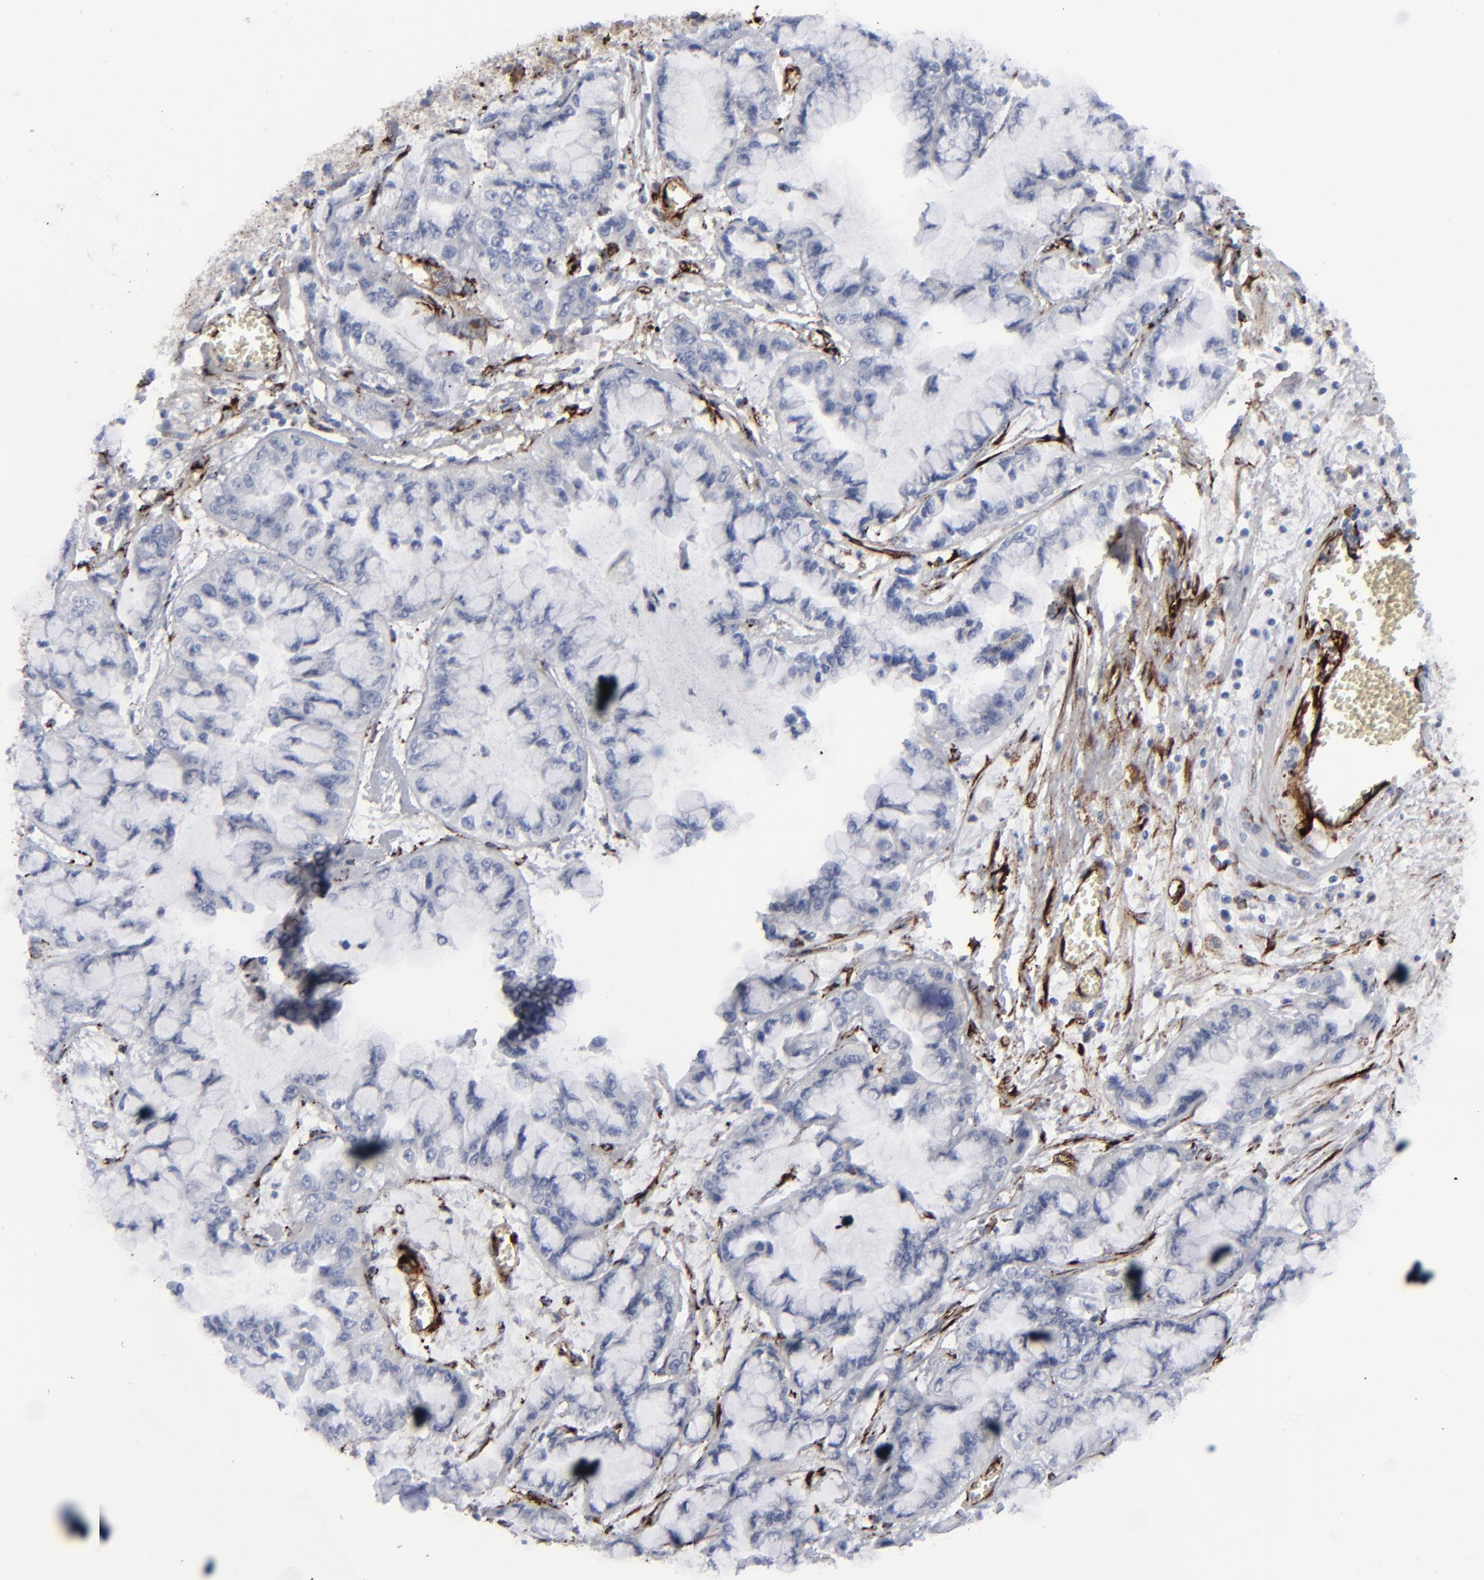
{"staining": {"intensity": "negative", "quantity": "none", "location": "none"}, "tissue": "liver cancer", "cell_type": "Tumor cells", "image_type": "cancer", "snomed": [{"axis": "morphology", "description": "Cholangiocarcinoma"}, {"axis": "topography", "description": "Liver"}], "caption": "Tumor cells are negative for brown protein staining in liver cancer (cholangiocarcinoma).", "gene": "SPARC", "patient": {"sex": "female", "age": 79}}